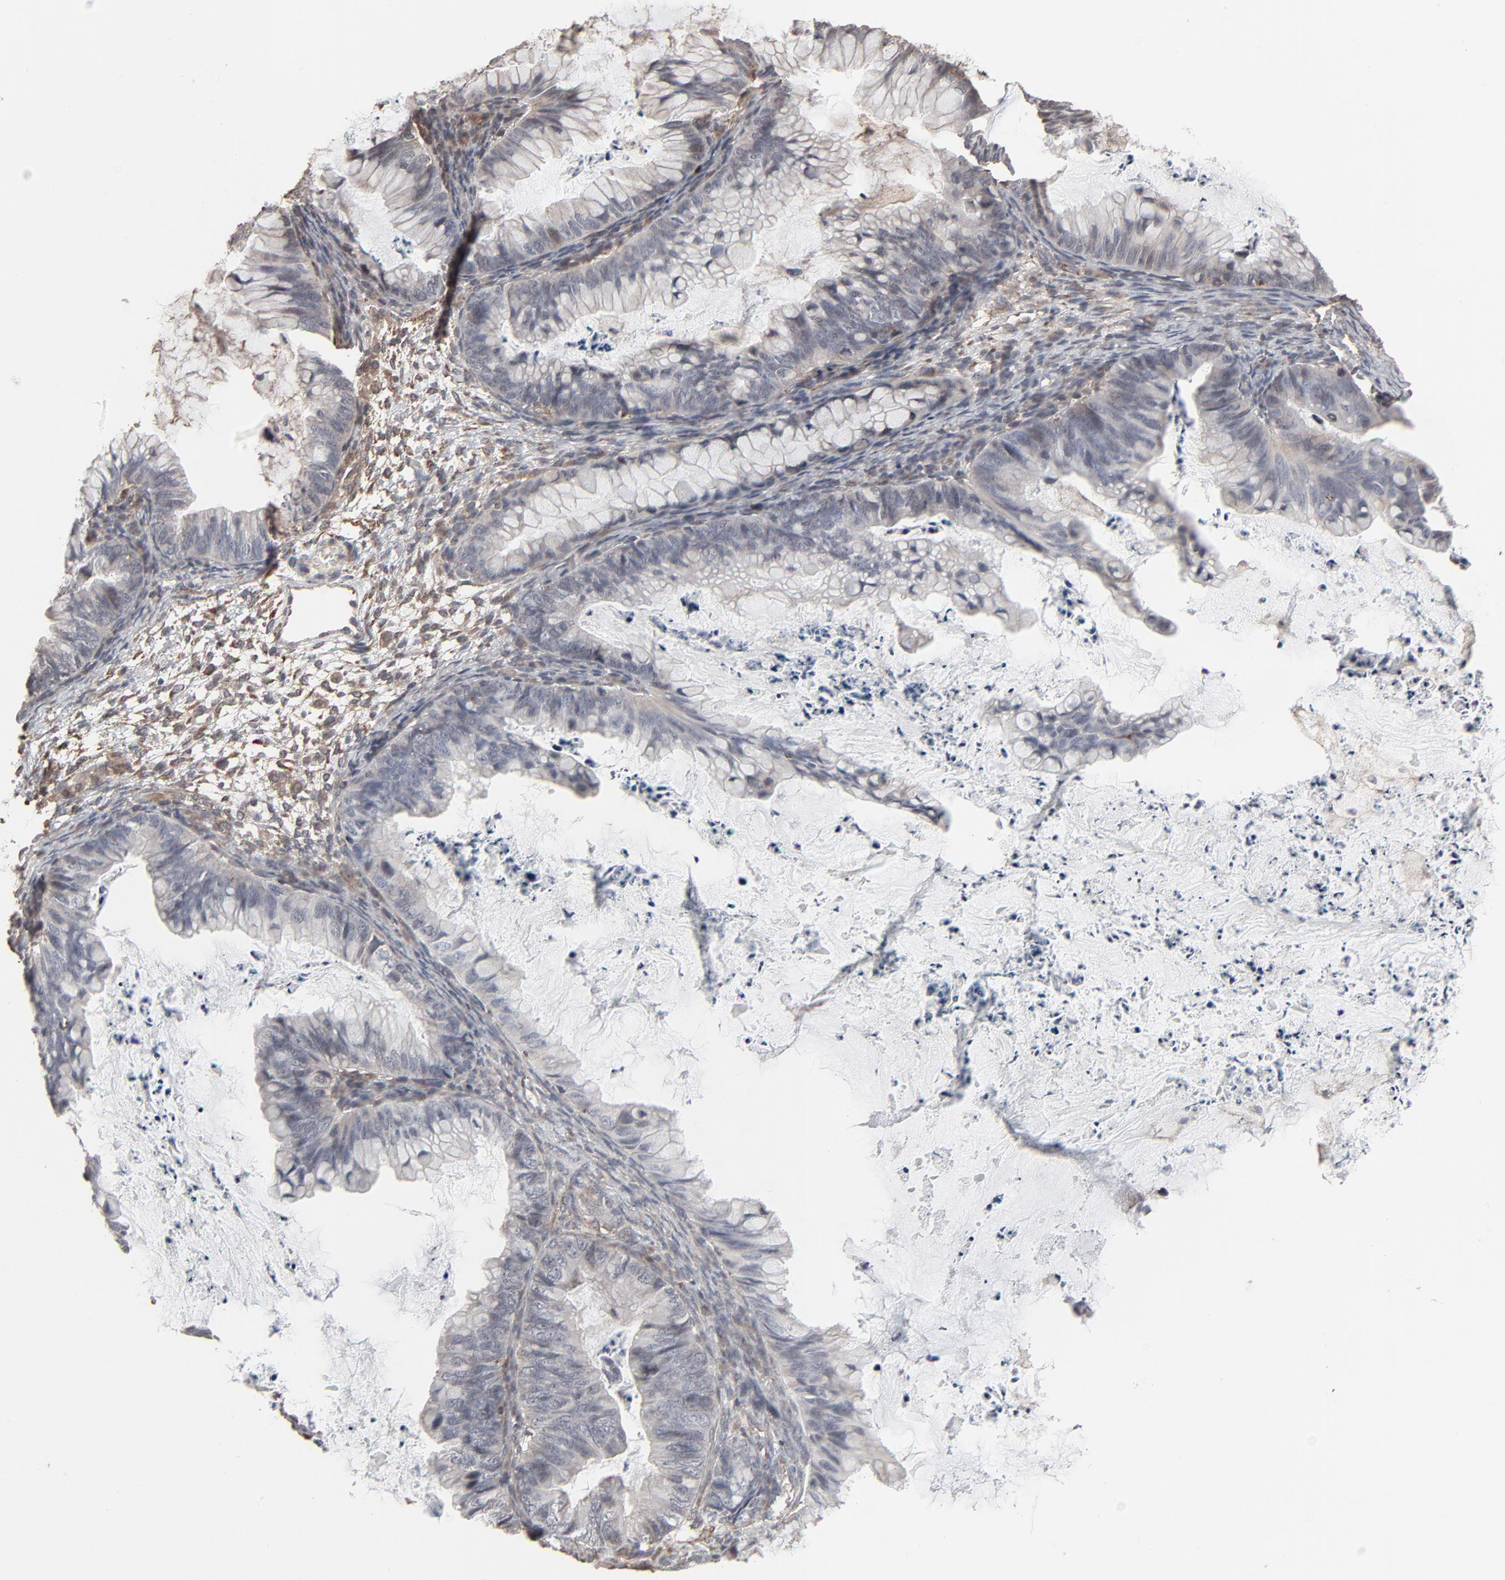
{"staining": {"intensity": "weak", "quantity": "<25%", "location": "cytoplasmic/membranous"}, "tissue": "ovarian cancer", "cell_type": "Tumor cells", "image_type": "cancer", "snomed": [{"axis": "morphology", "description": "Cystadenocarcinoma, mucinous, NOS"}, {"axis": "topography", "description": "Ovary"}], "caption": "High magnification brightfield microscopy of ovarian cancer stained with DAB (brown) and counterstained with hematoxylin (blue): tumor cells show no significant staining.", "gene": "CTNND1", "patient": {"sex": "female", "age": 36}}